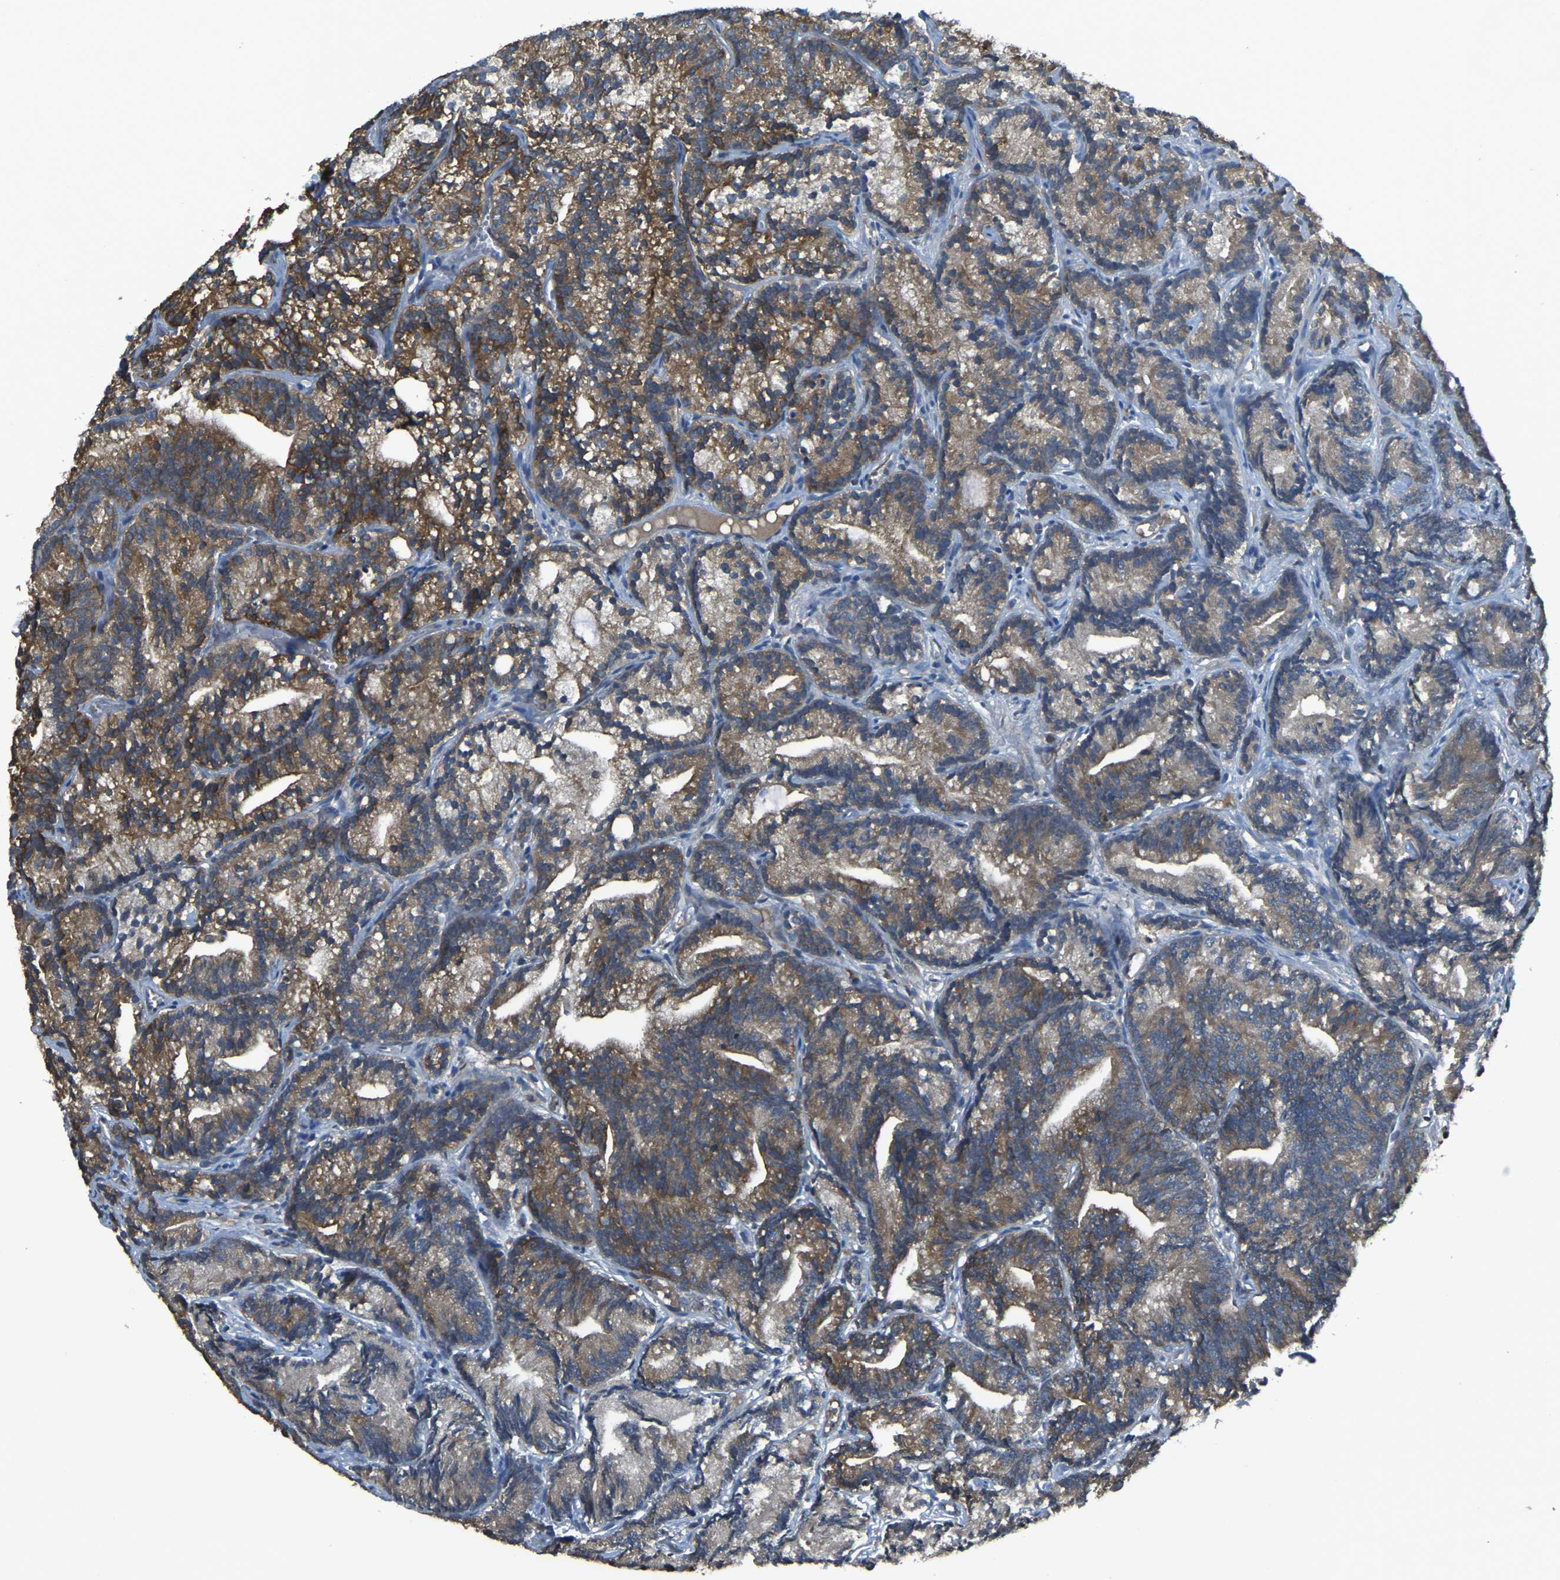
{"staining": {"intensity": "moderate", "quantity": ">75%", "location": "cytoplasmic/membranous"}, "tissue": "prostate cancer", "cell_type": "Tumor cells", "image_type": "cancer", "snomed": [{"axis": "morphology", "description": "Adenocarcinoma, Low grade"}, {"axis": "topography", "description": "Prostate"}], "caption": "Prostate adenocarcinoma (low-grade) stained with DAB immunohistochemistry (IHC) displays medium levels of moderate cytoplasmic/membranous expression in about >75% of tumor cells.", "gene": "AIMP1", "patient": {"sex": "male", "age": 89}}